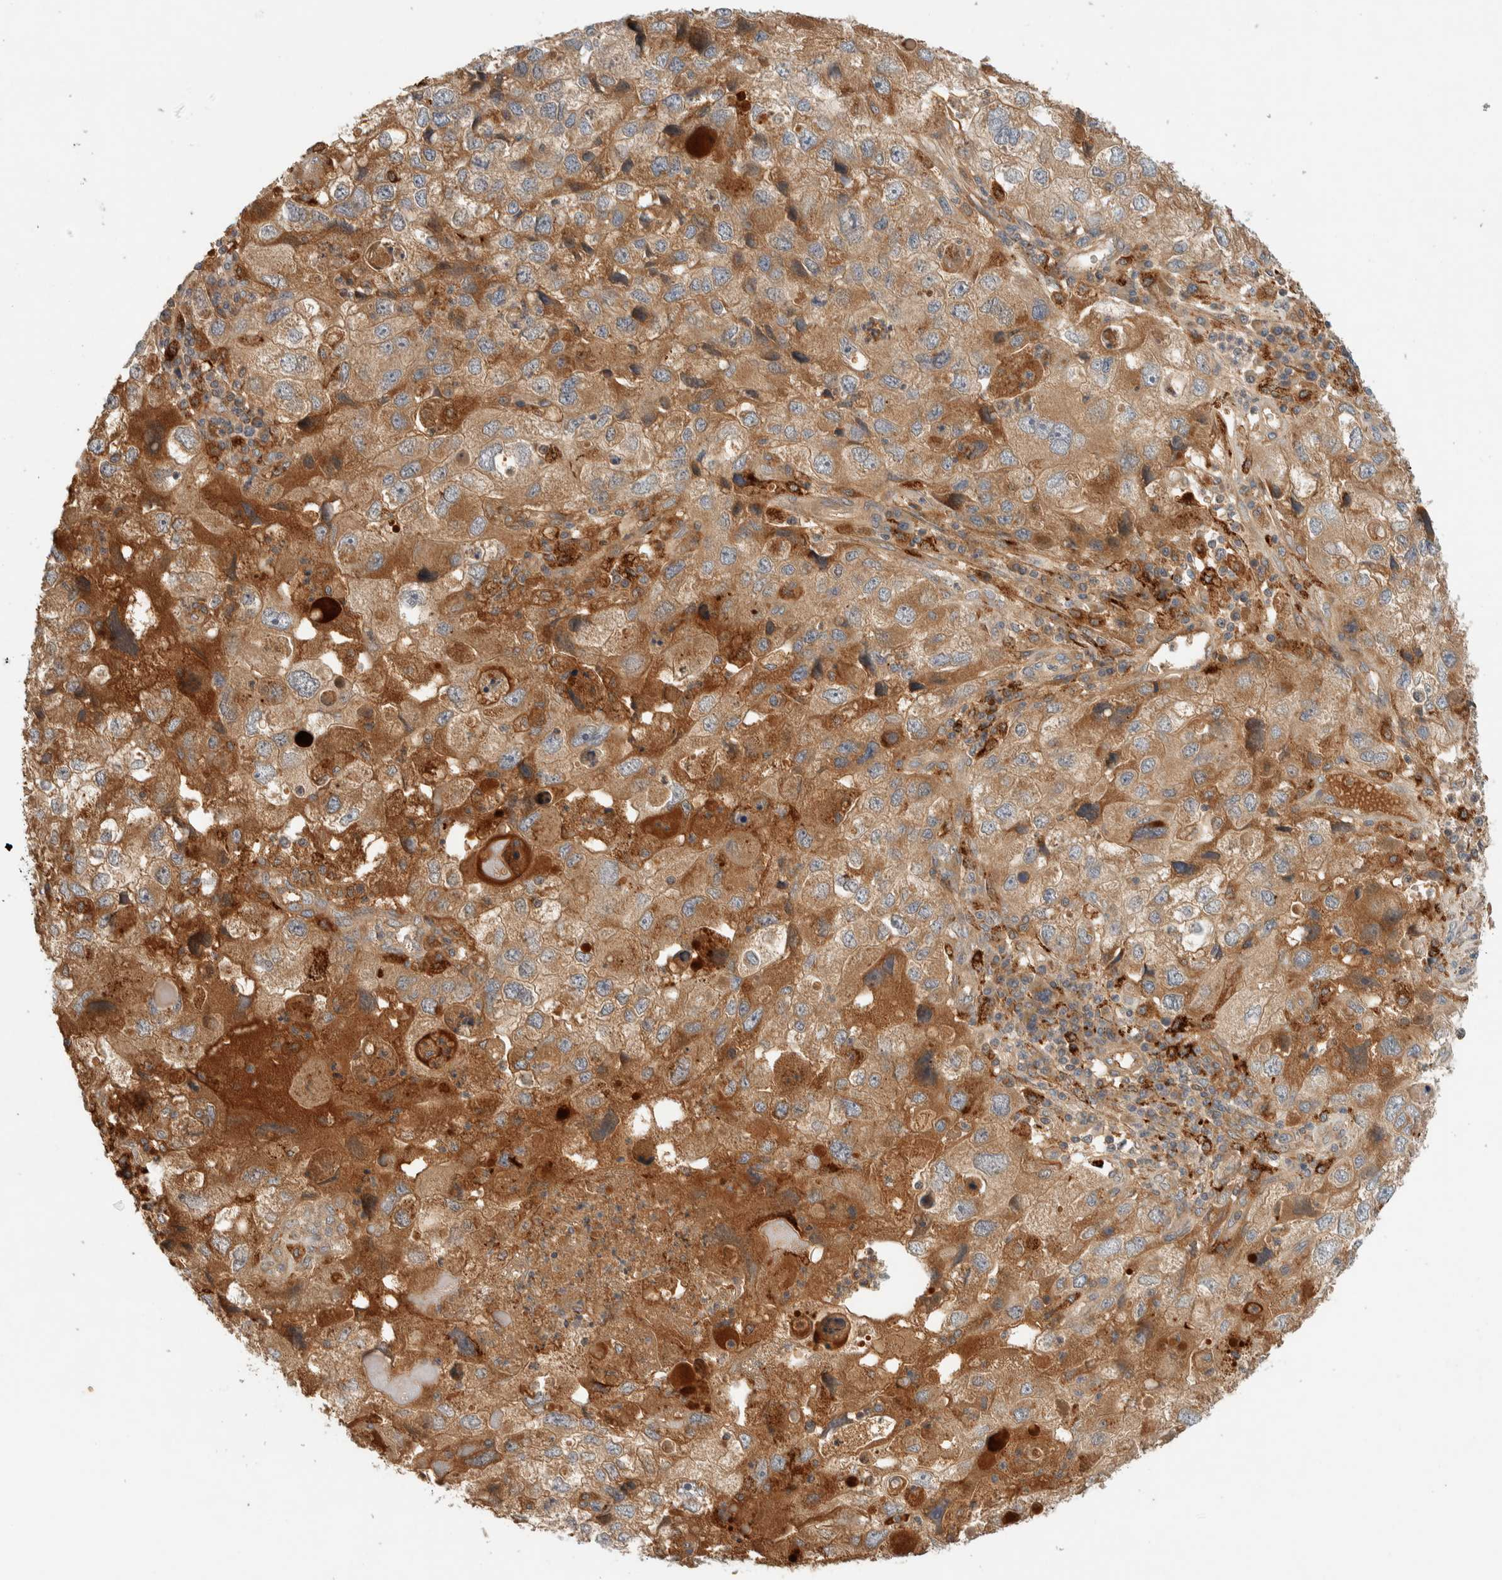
{"staining": {"intensity": "moderate", "quantity": ">75%", "location": "cytoplasmic/membranous"}, "tissue": "endometrial cancer", "cell_type": "Tumor cells", "image_type": "cancer", "snomed": [{"axis": "morphology", "description": "Adenocarcinoma, NOS"}, {"axis": "topography", "description": "Endometrium"}], "caption": "Adenocarcinoma (endometrial) stained with a protein marker exhibits moderate staining in tumor cells.", "gene": "FAM167A", "patient": {"sex": "female", "age": 49}}